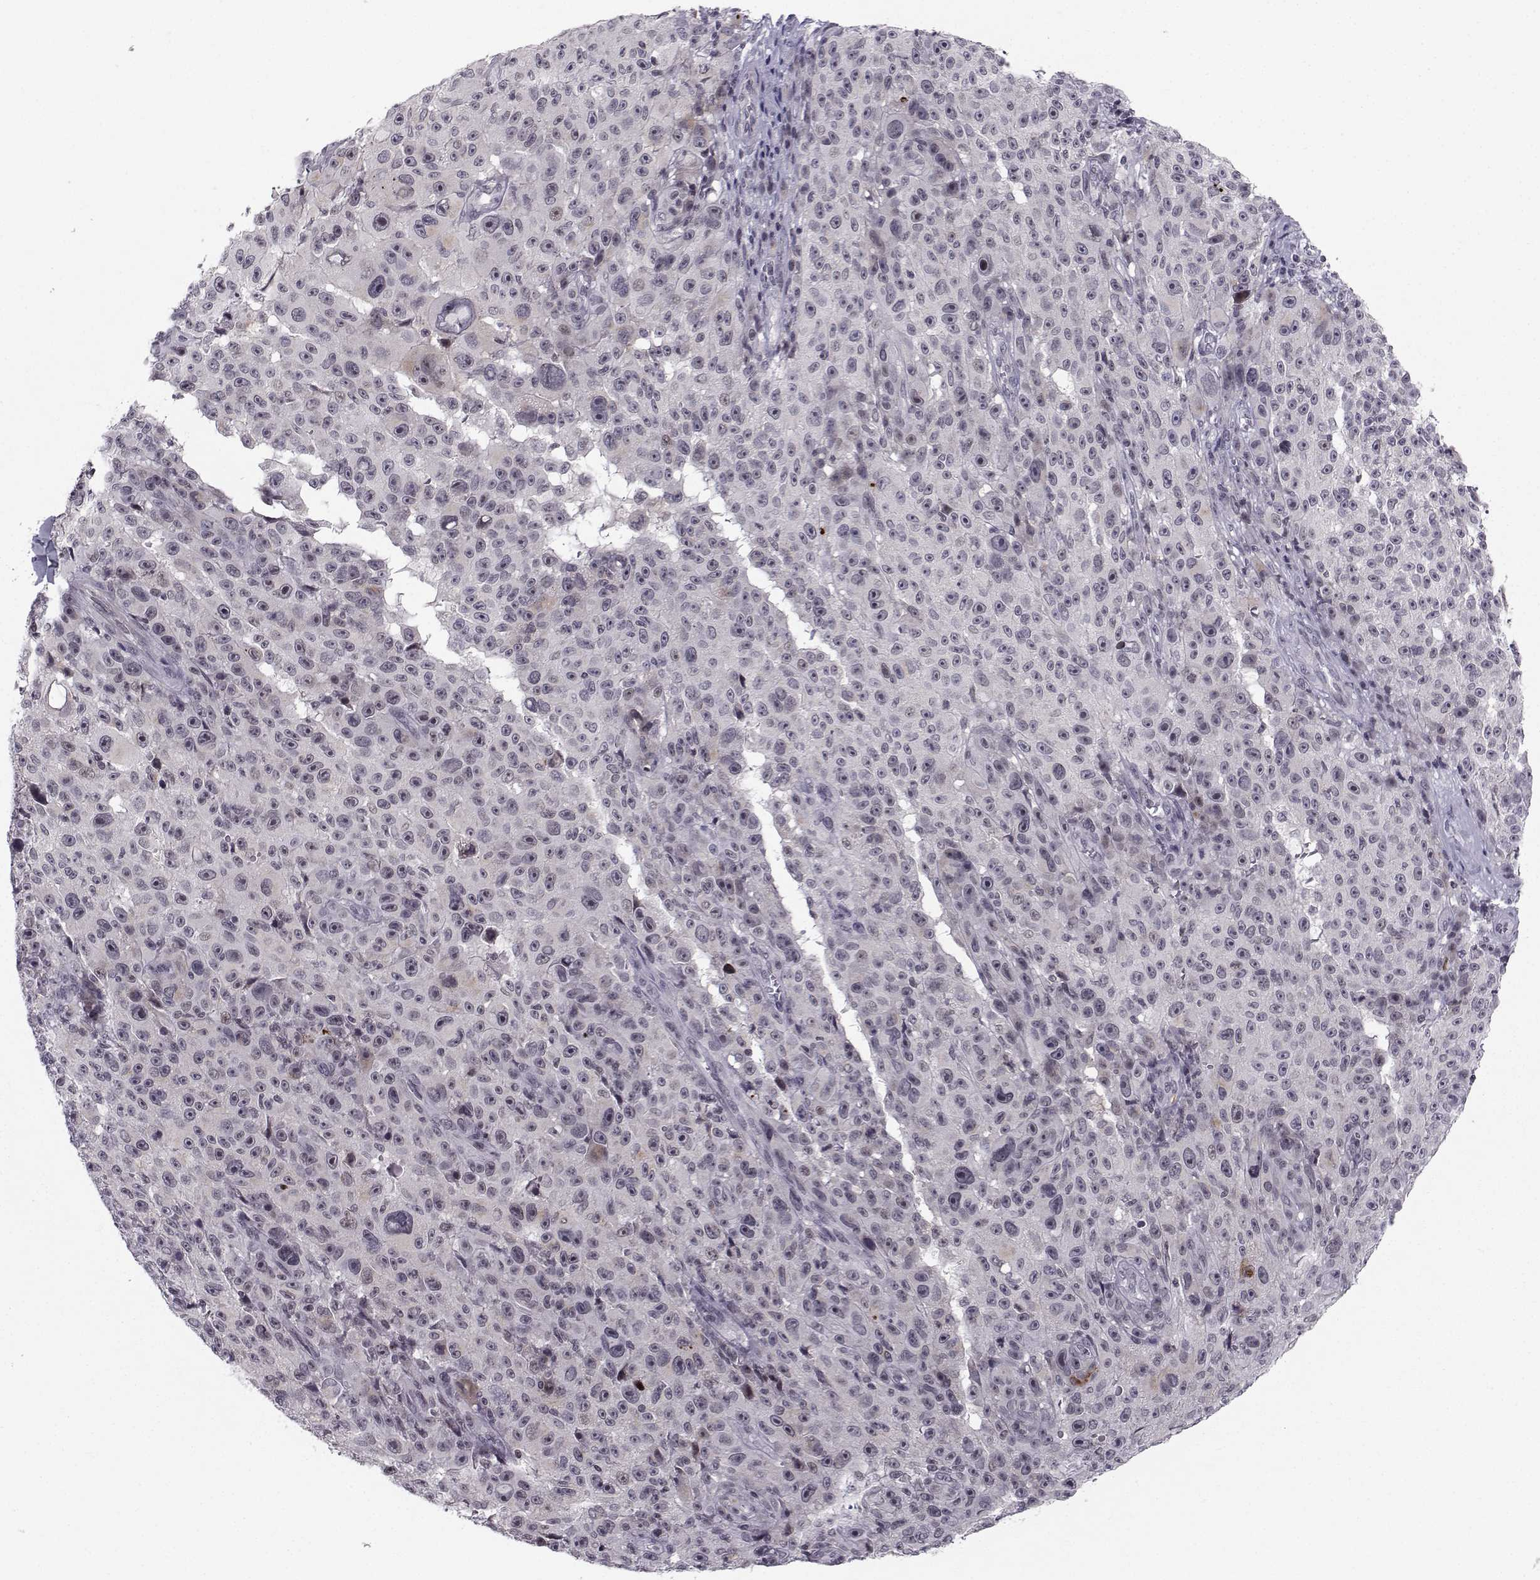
{"staining": {"intensity": "negative", "quantity": "none", "location": "none"}, "tissue": "melanoma", "cell_type": "Tumor cells", "image_type": "cancer", "snomed": [{"axis": "morphology", "description": "Malignant melanoma, NOS"}, {"axis": "topography", "description": "Skin"}], "caption": "Malignant melanoma was stained to show a protein in brown. There is no significant expression in tumor cells.", "gene": "MARCHF4", "patient": {"sex": "female", "age": 82}}